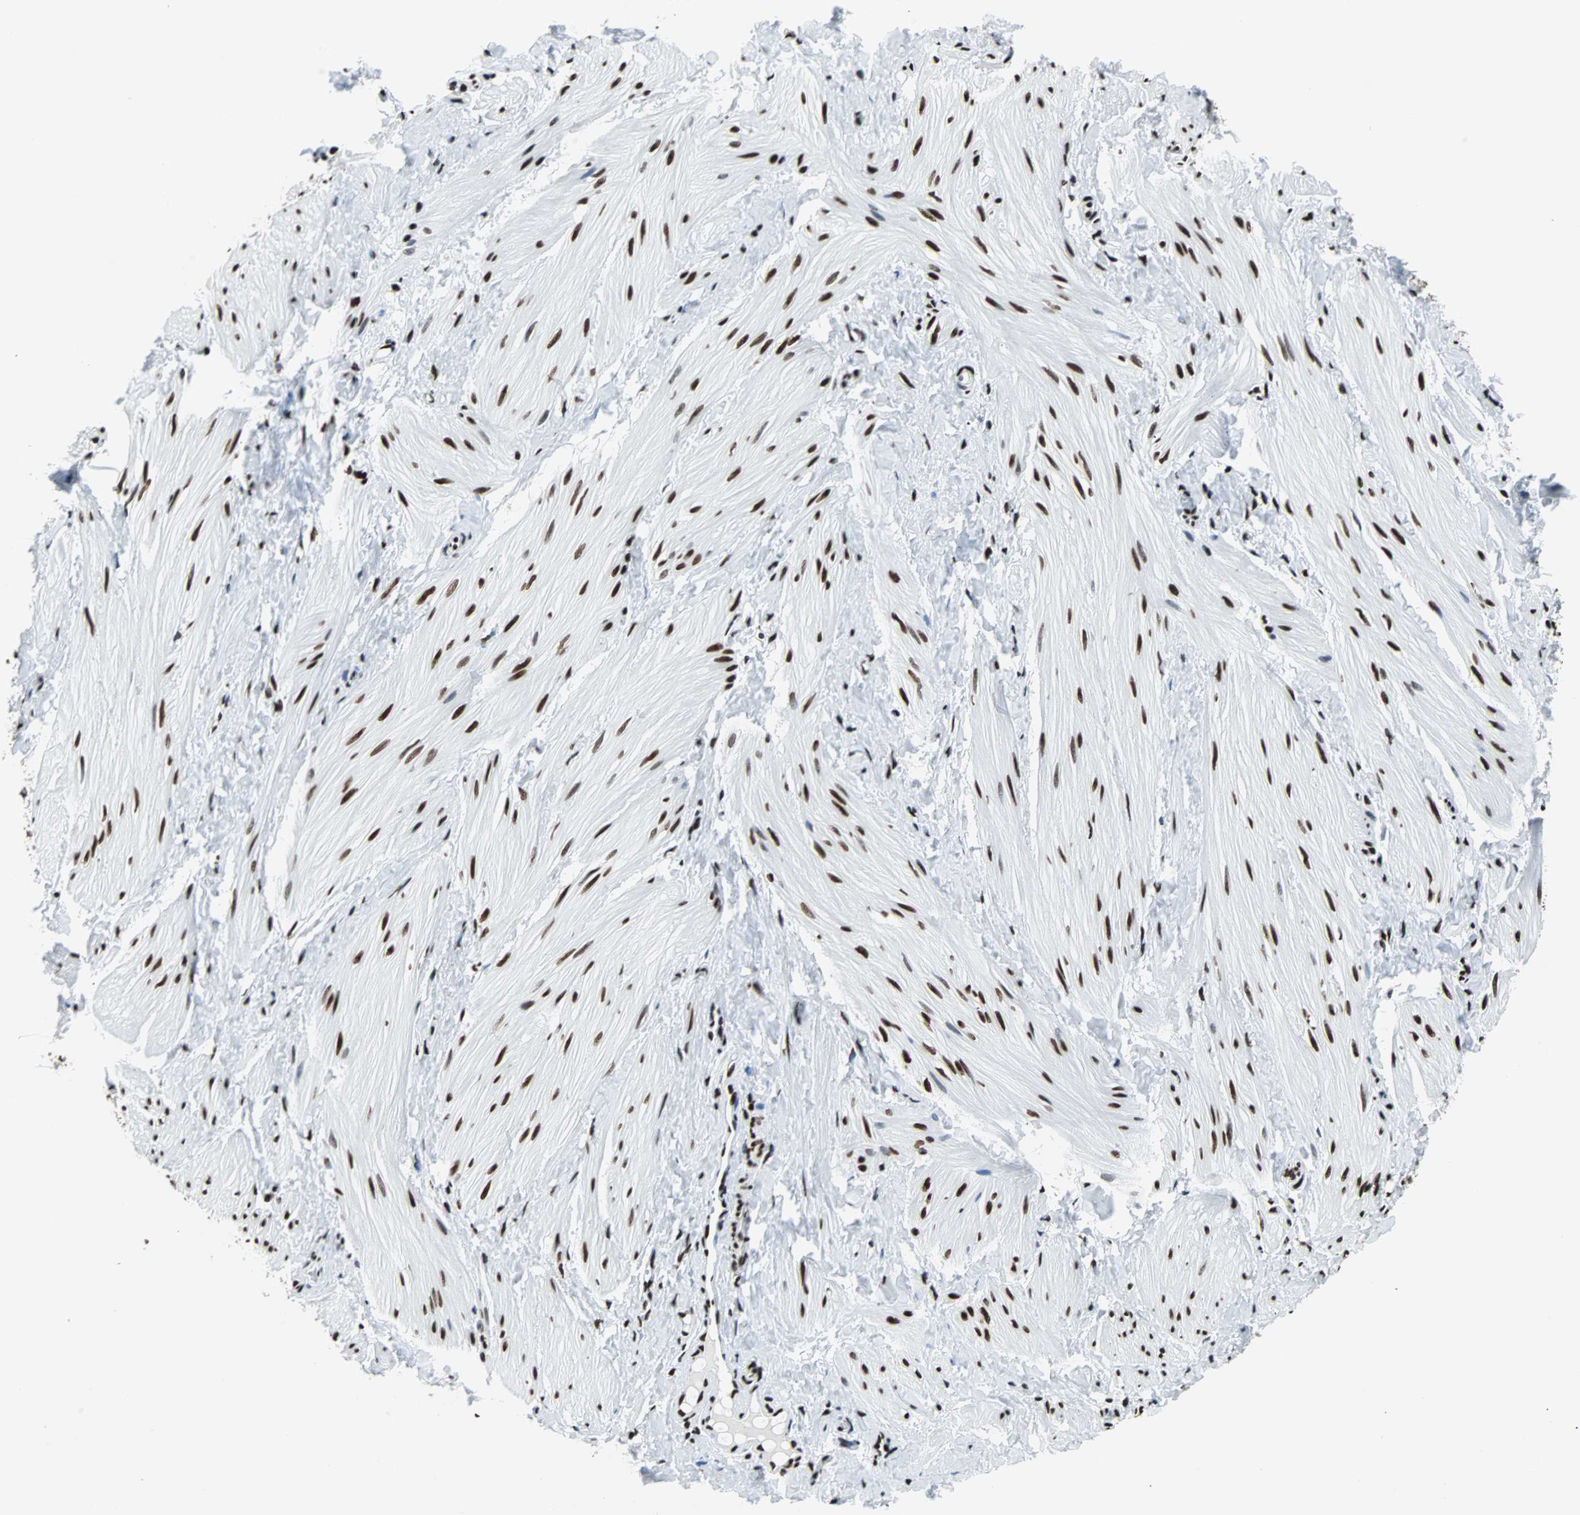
{"staining": {"intensity": "strong", "quantity": ">75%", "location": "nuclear"}, "tissue": "smooth muscle", "cell_type": "Smooth muscle cells", "image_type": "normal", "snomed": [{"axis": "morphology", "description": "Normal tissue, NOS"}, {"axis": "topography", "description": "Smooth muscle"}], "caption": "This histopathology image shows normal smooth muscle stained with immunohistochemistry (IHC) to label a protein in brown. The nuclear of smooth muscle cells show strong positivity for the protein. Nuclei are counter-stained blue.", "gene": "FUBP1", "patient": {"sex": "male", "age": 16}}